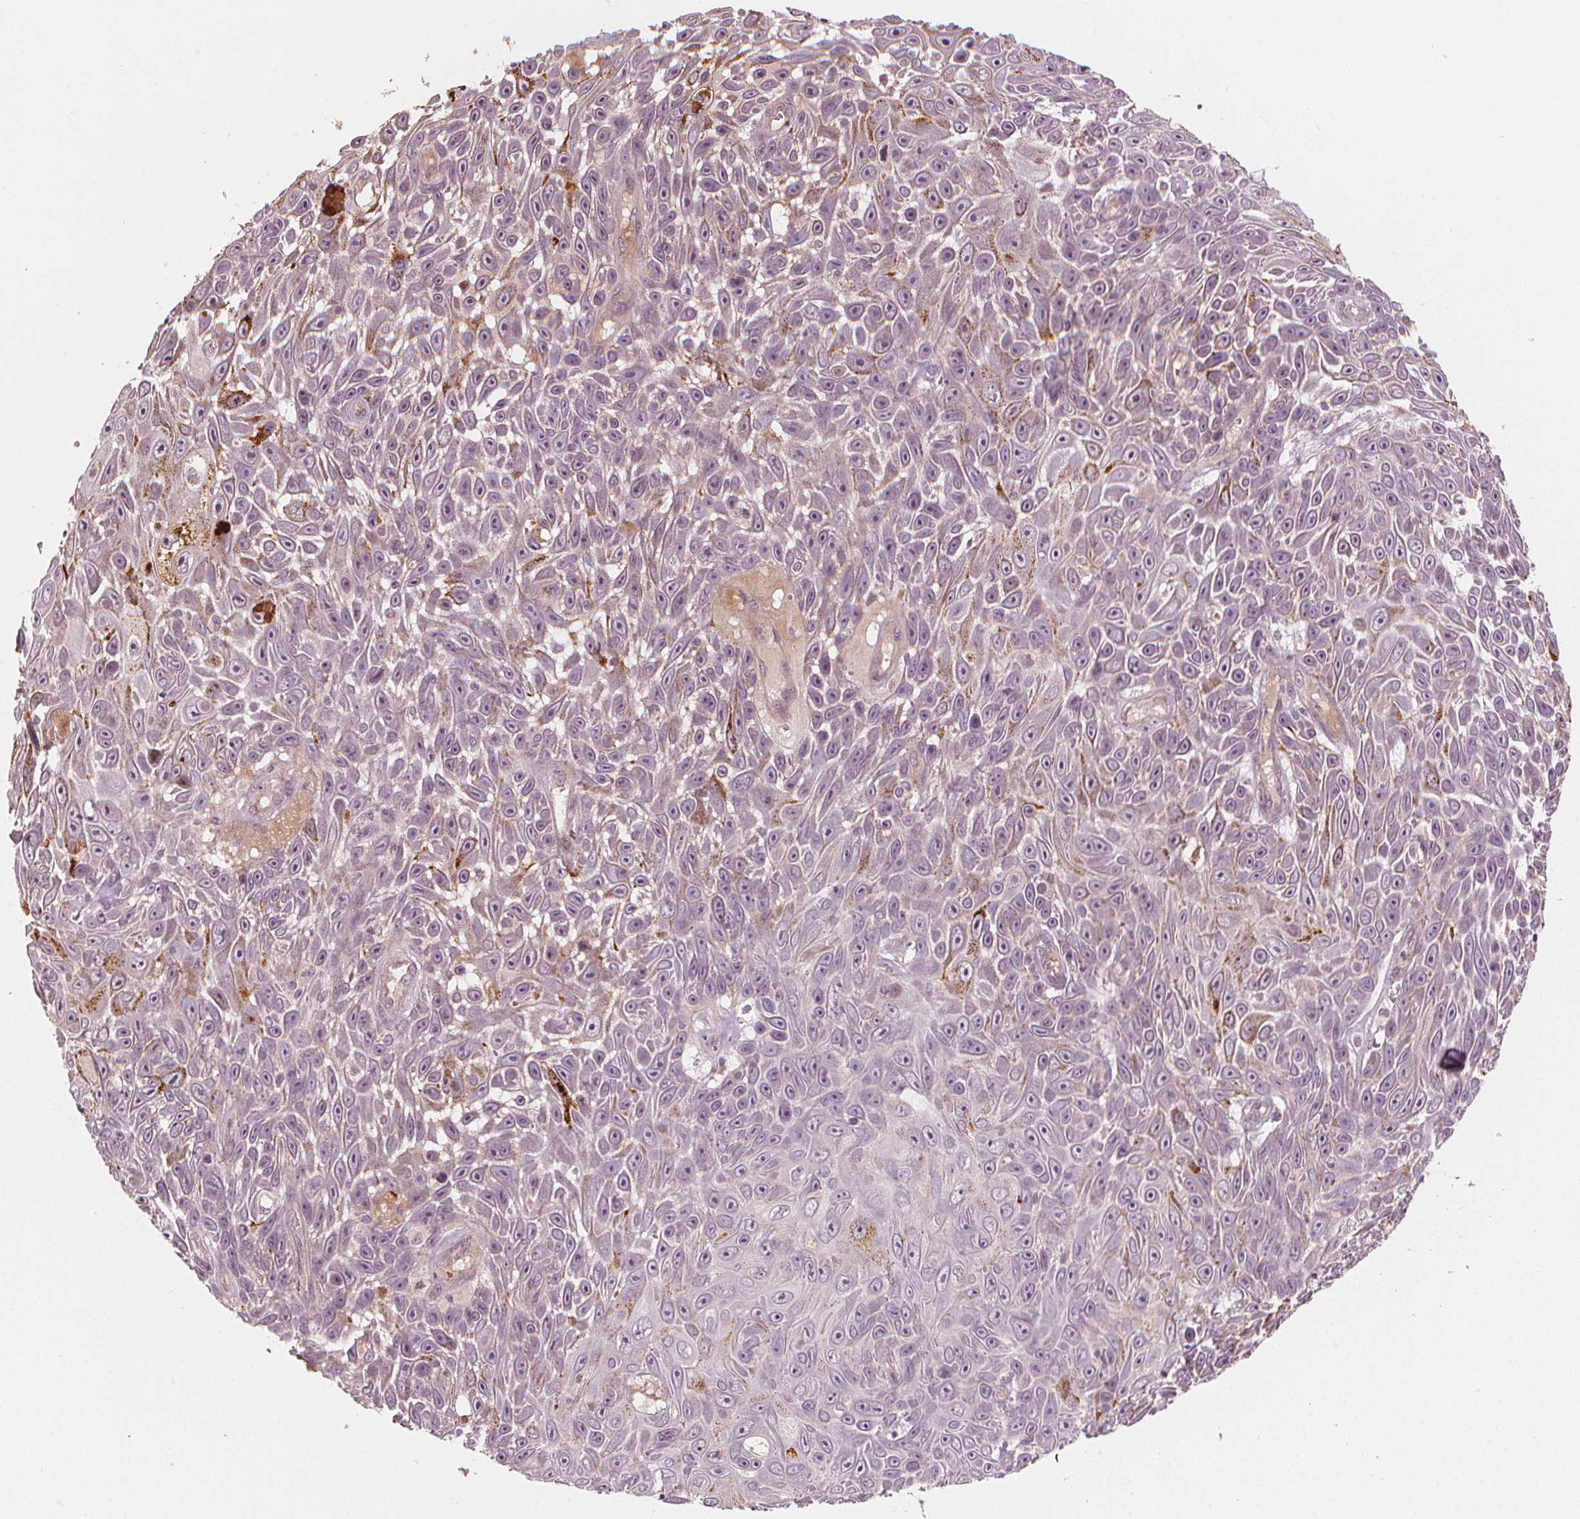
{"staining": {"intensity": "strong", "quantity": "<25%", "location": "cytoplasmic/membranous"}, "tissue": "skin cancer", "cell_type": "Tumor cells", "image_type": "cancer", "snomed": [{"axis": "morphology", "description": "Squamous cell carcinoma, NOS"}, {"axis": "topography", "description": "Skin"}], "caption": "Strong cytoplasmic/membranous positivity is identified in approximately <25% of tumor cells in skin cancer (squamous cell carcinoma).", "gene": "CLBA1", "patient": {"sex": "male", "age": 82}}